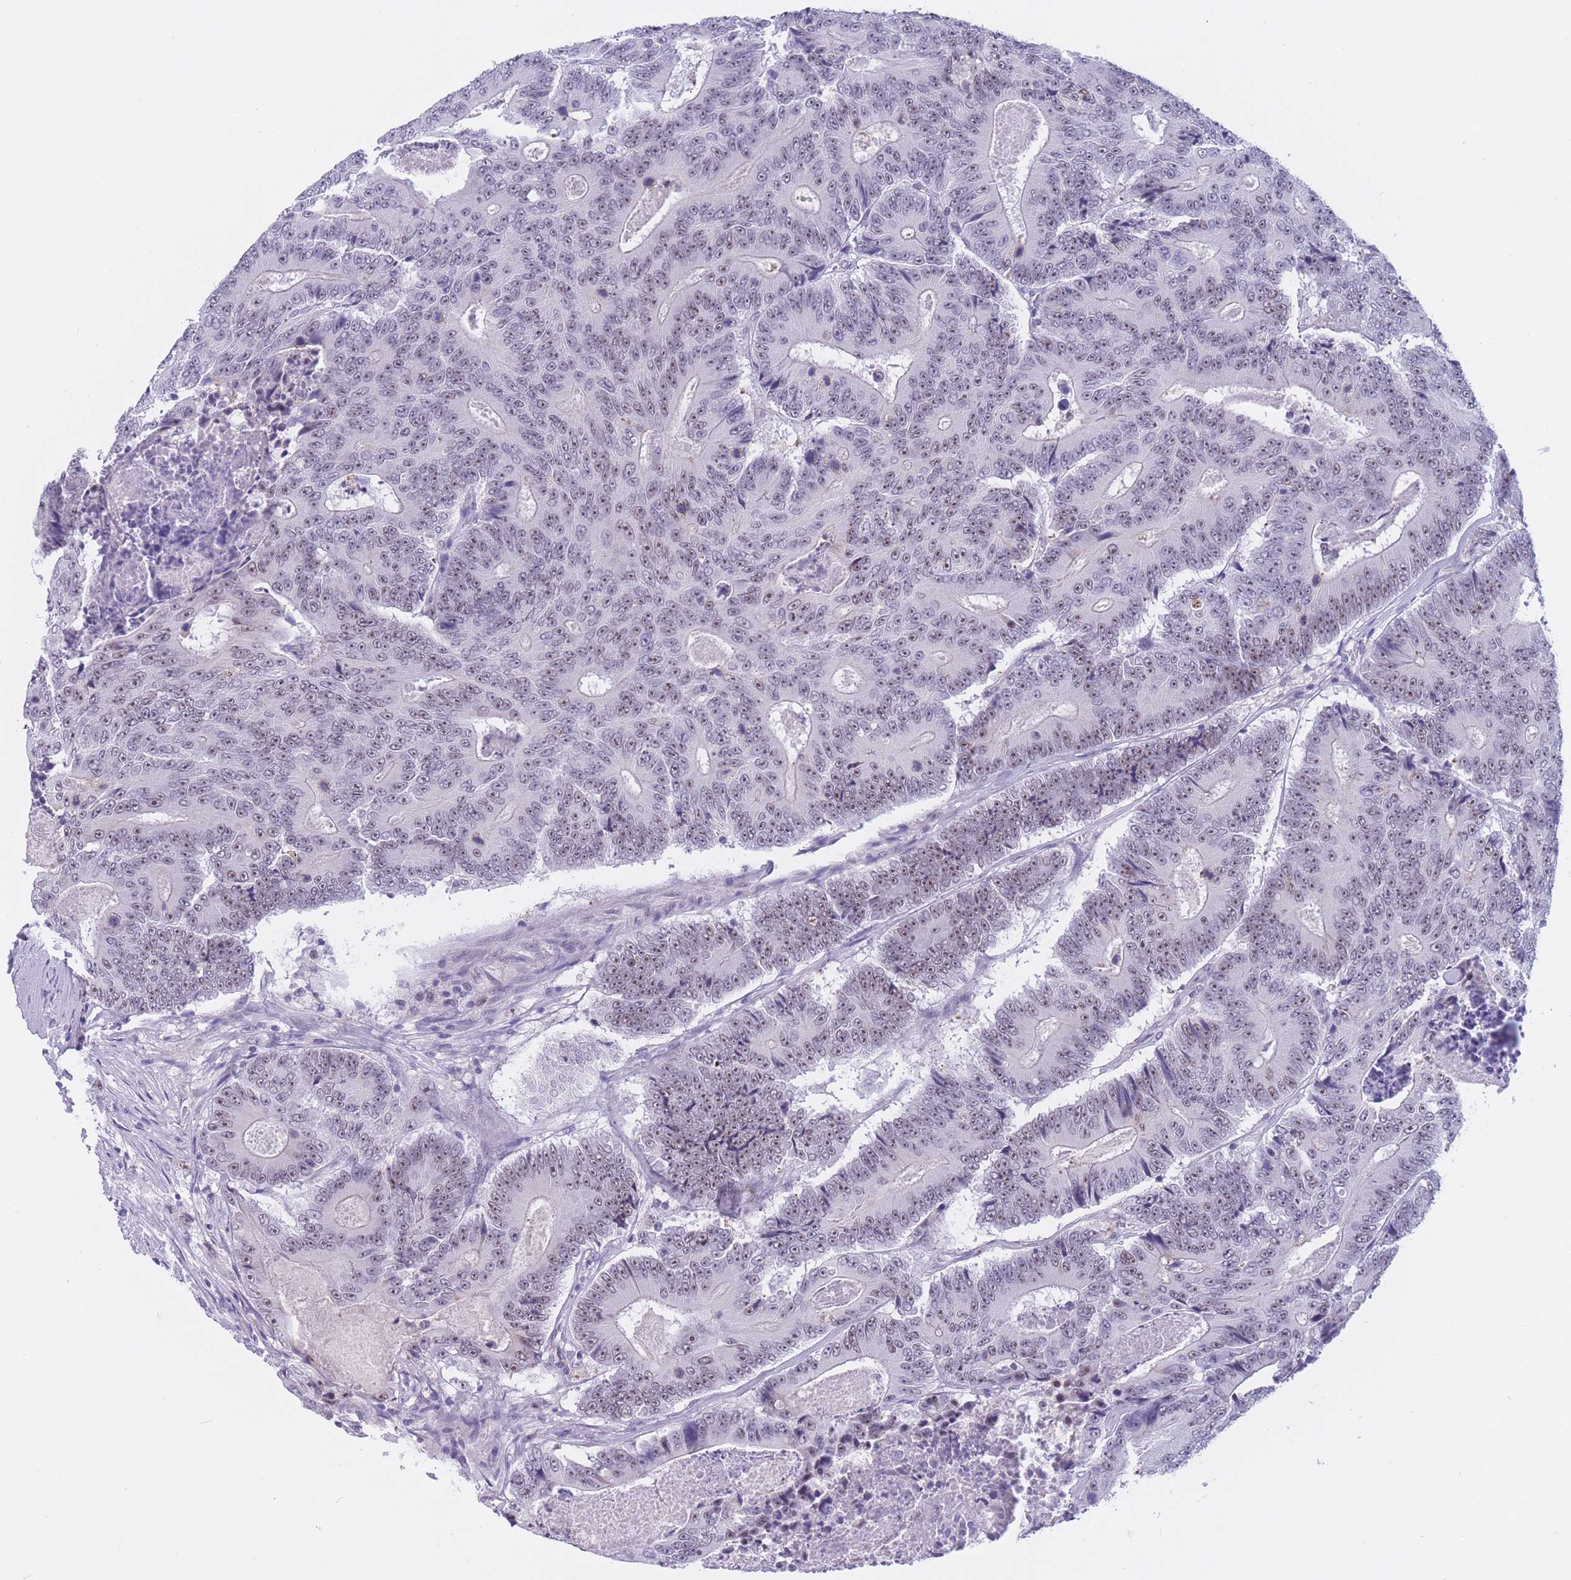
{"staining": {"intensity": "moderate", "quantity": "<25%", "location": "nuclear"}, "tissue": "colorectal cancer", "cell_type": "Tumor cells", "image_type": "cancer", "snomed": [{"axis": "morphology", "description": "Adenocarcinoma, NOS"}, {"axis": "topography", "description": "Colon"}], "caption": "IHC of human adenocarcinoma (colorectal) exhibits low levels of moderate nuclear staining in about <25% of tumor cells.", "gene": "BOP1", "patient": {"sex": "male", "age": 83}}